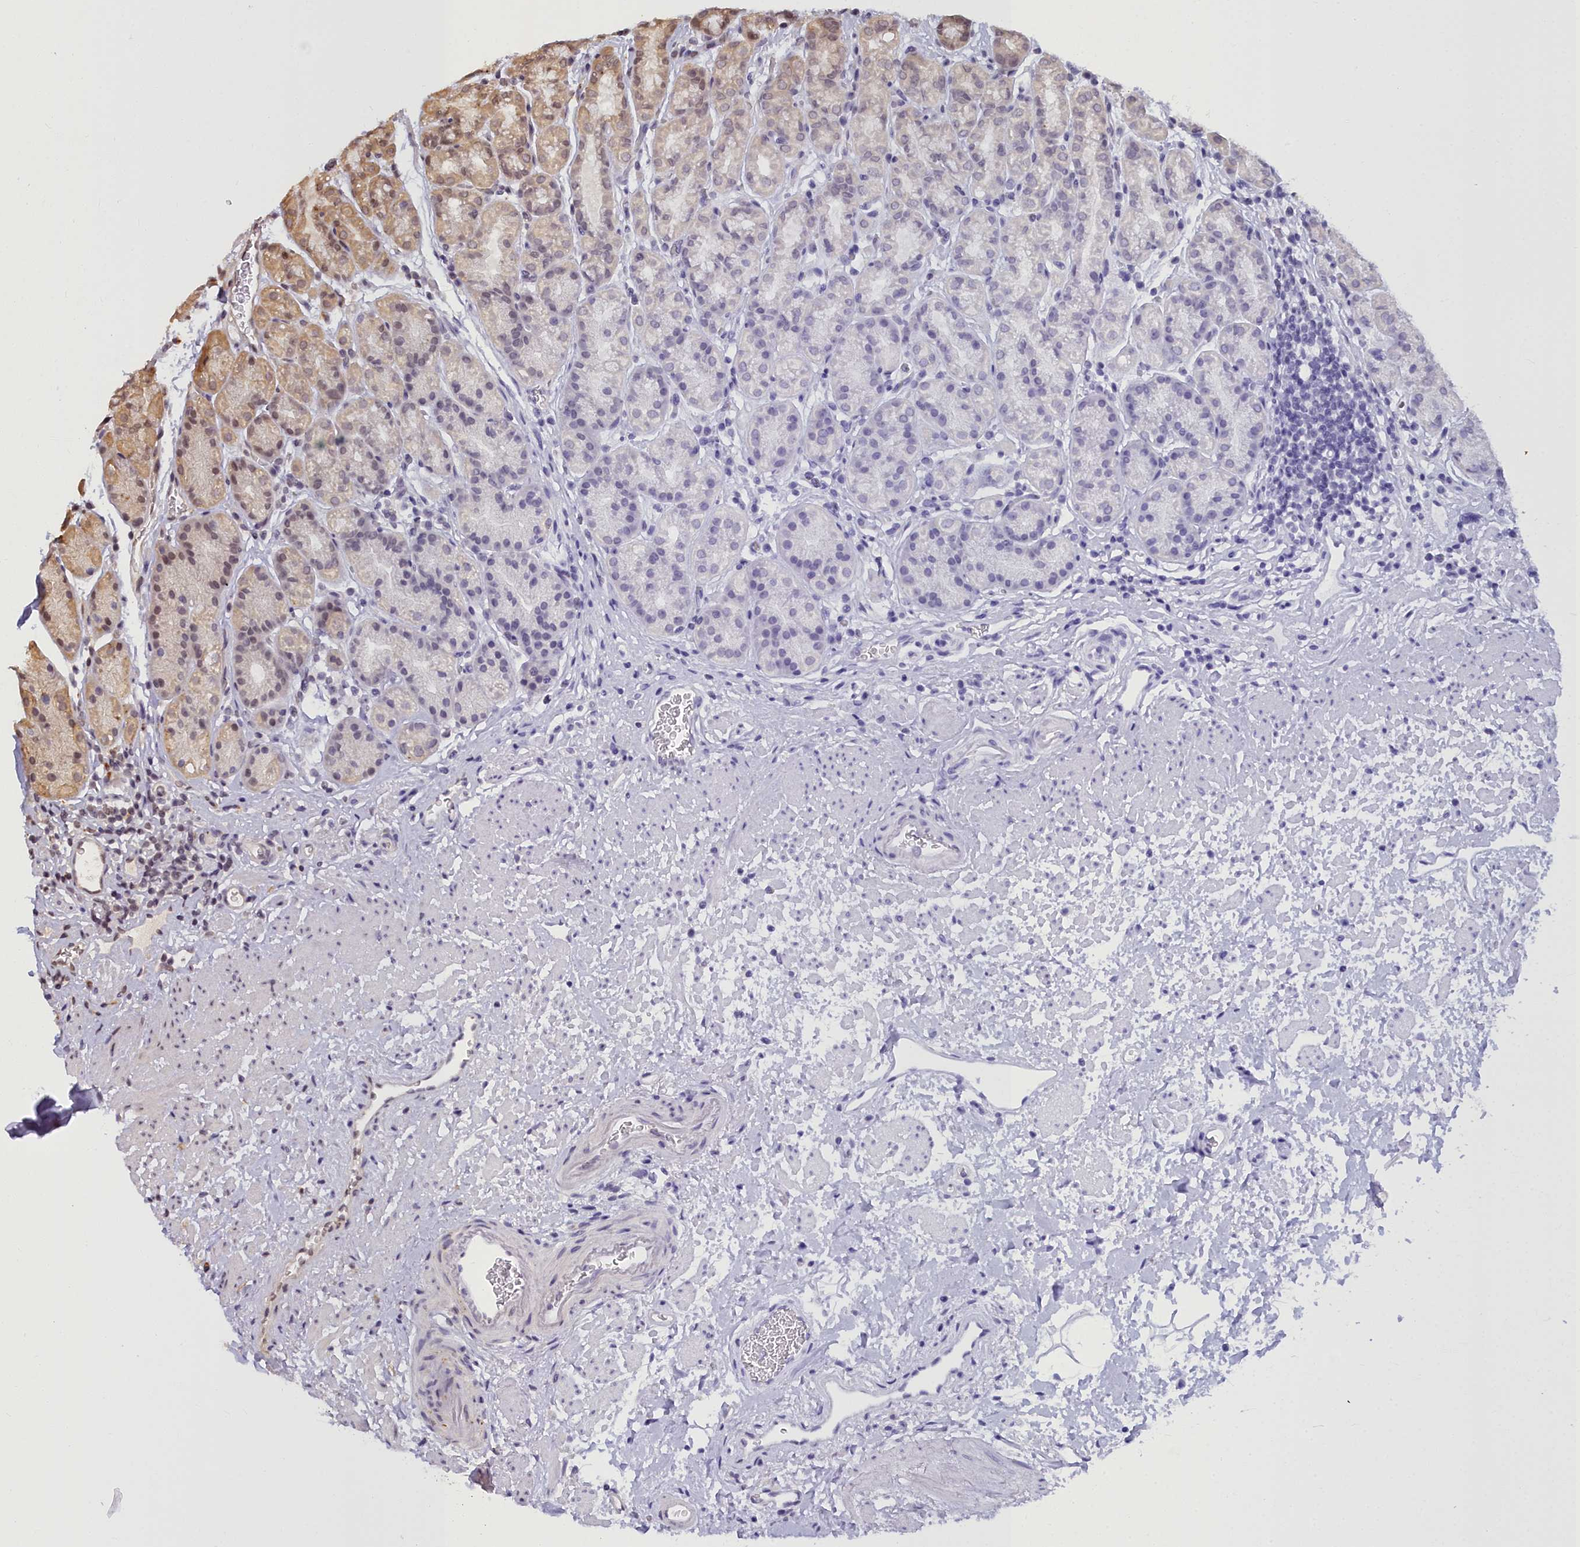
{"staining": {"intensity": "moderate", "quantity": "<25%", "location": "cytoplasmic/membranous,nuclear"}, "tissue": "stomach", "cell_type": "Glandular cells", "image_type": "normal", "snomed": [{"axis": "morphology", "description": "Normal tissue, NOS"}, {"axis": "topography", "description": "Stomach"}], "caption": "A brown stain shows moderate cytoplasmic/membranous,nuclear expression of a protein in glandular cells of normal human stomach.", "gene": "GLYATL3", "patient": {"sex": "male", "age": 63}}